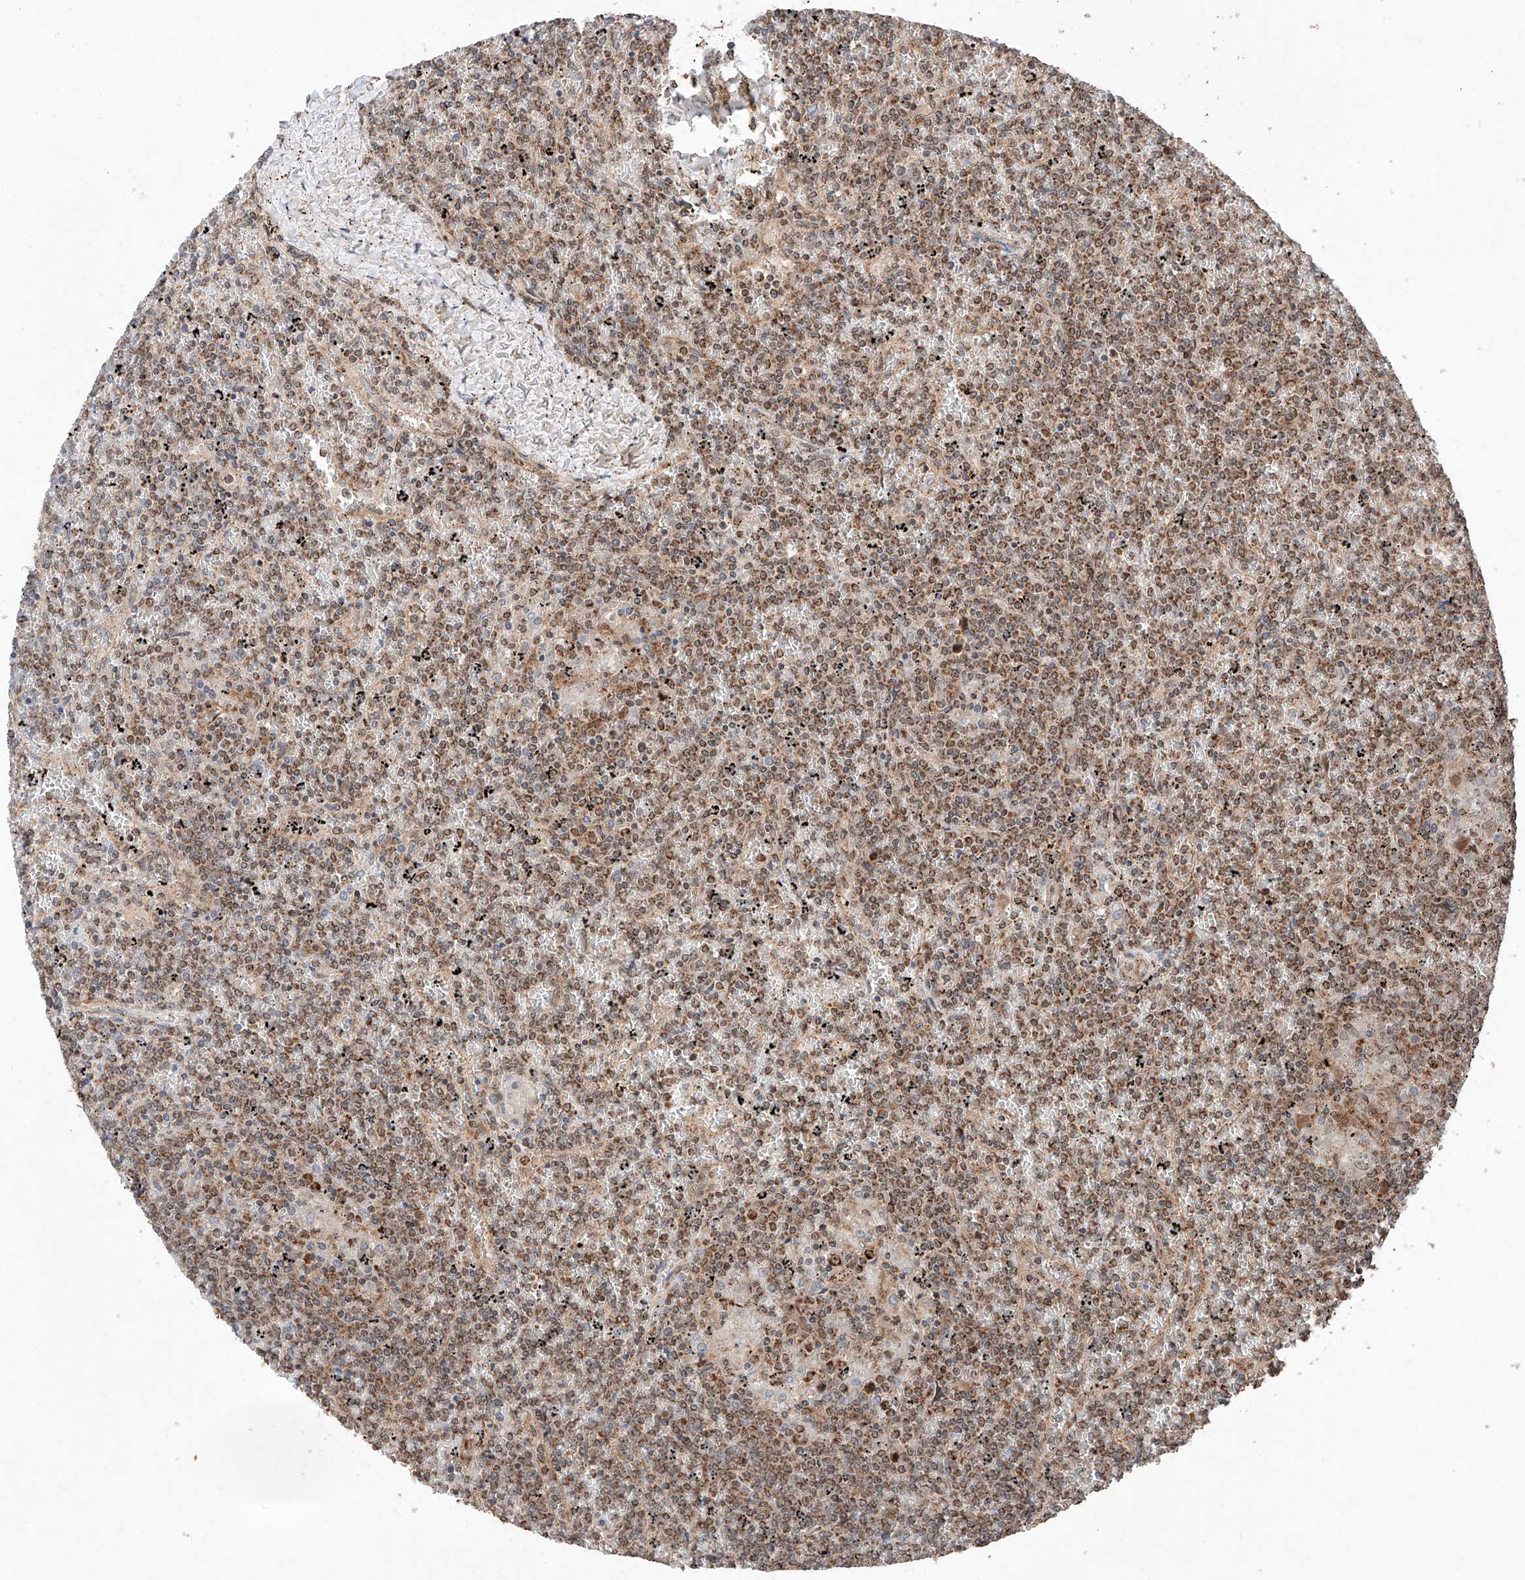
{"staining": {"intensity": "moderate", "quantity": "25%-75%", "location": "cytoplasmic/membranous,nuclear"}, "tissue": "lymphoma", "cell_type": "Tumor cells", "image_type": "cancer", "snomed": [{"axis": "morphology", "description": "Malignant lymphoma, non-Hodgkin's type, Low grade"}, {"axis": "topography", "description": "Spleen"}], "caption": "This histopathology image shows immunohistochemistry staining of human malignant lymphoma, non-Hodgkin's type (low-grade), with medium moderate cytoplasmic/membranous and nuclear expression in approximately 25%-75% of tumor cells.", "gene": "ZSCAN29", "patient": {"sex": "female", "age": 19}}